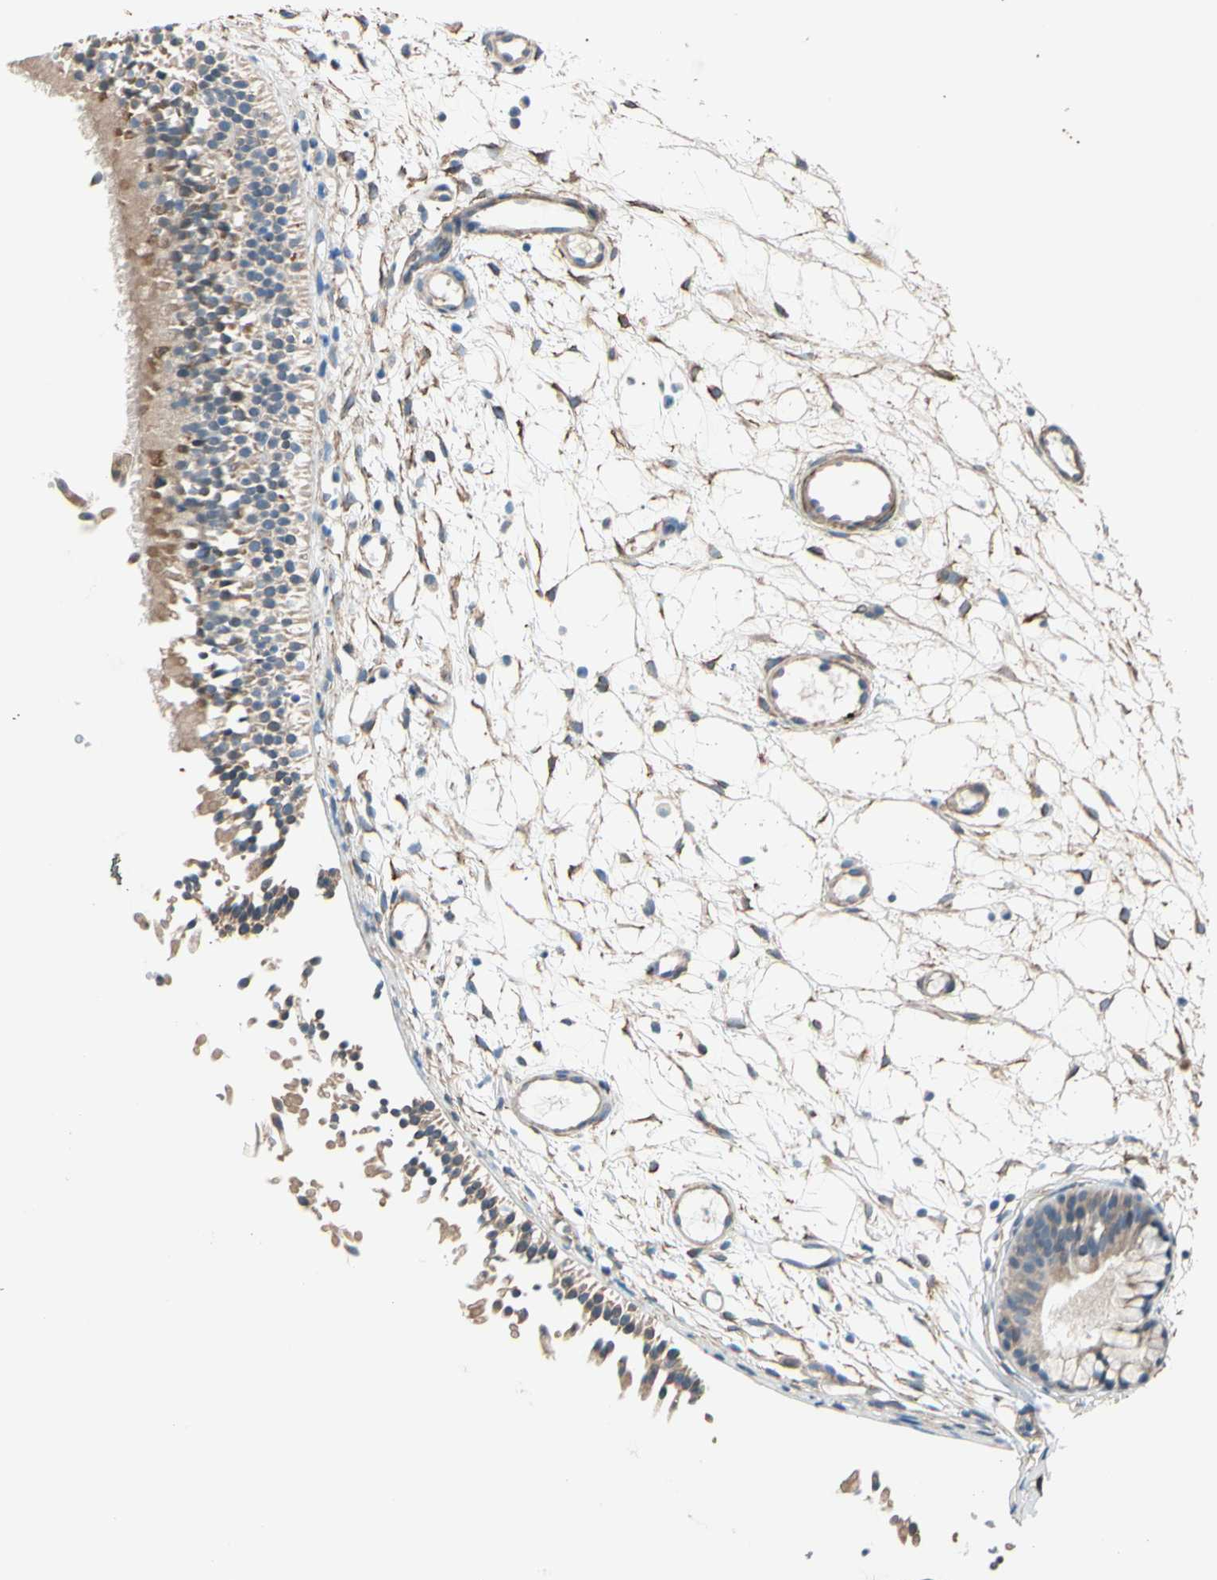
{"staining": {"intensity": "weak", "quantity": ">75%", "location": "cytoplasmic/membranous"}, "tissue": "nasopharynx", "cell_type": "Respiratory epithelial cells", "image_type": "normal", "snomed": [{"axis": "morphology", "description": "Normal tissue, NOS"}, {"axis": "topography", "description": "Nasopharynx"}], "caption": "Respiratory epithelial cells exhibit weak cytoplasmic/membranous expression in about >75% of cells in normal nasopharynx. Nuclei are stained in blue.", "gene": "LIMK2", "patient": {"sex": "female", "age": 54}}